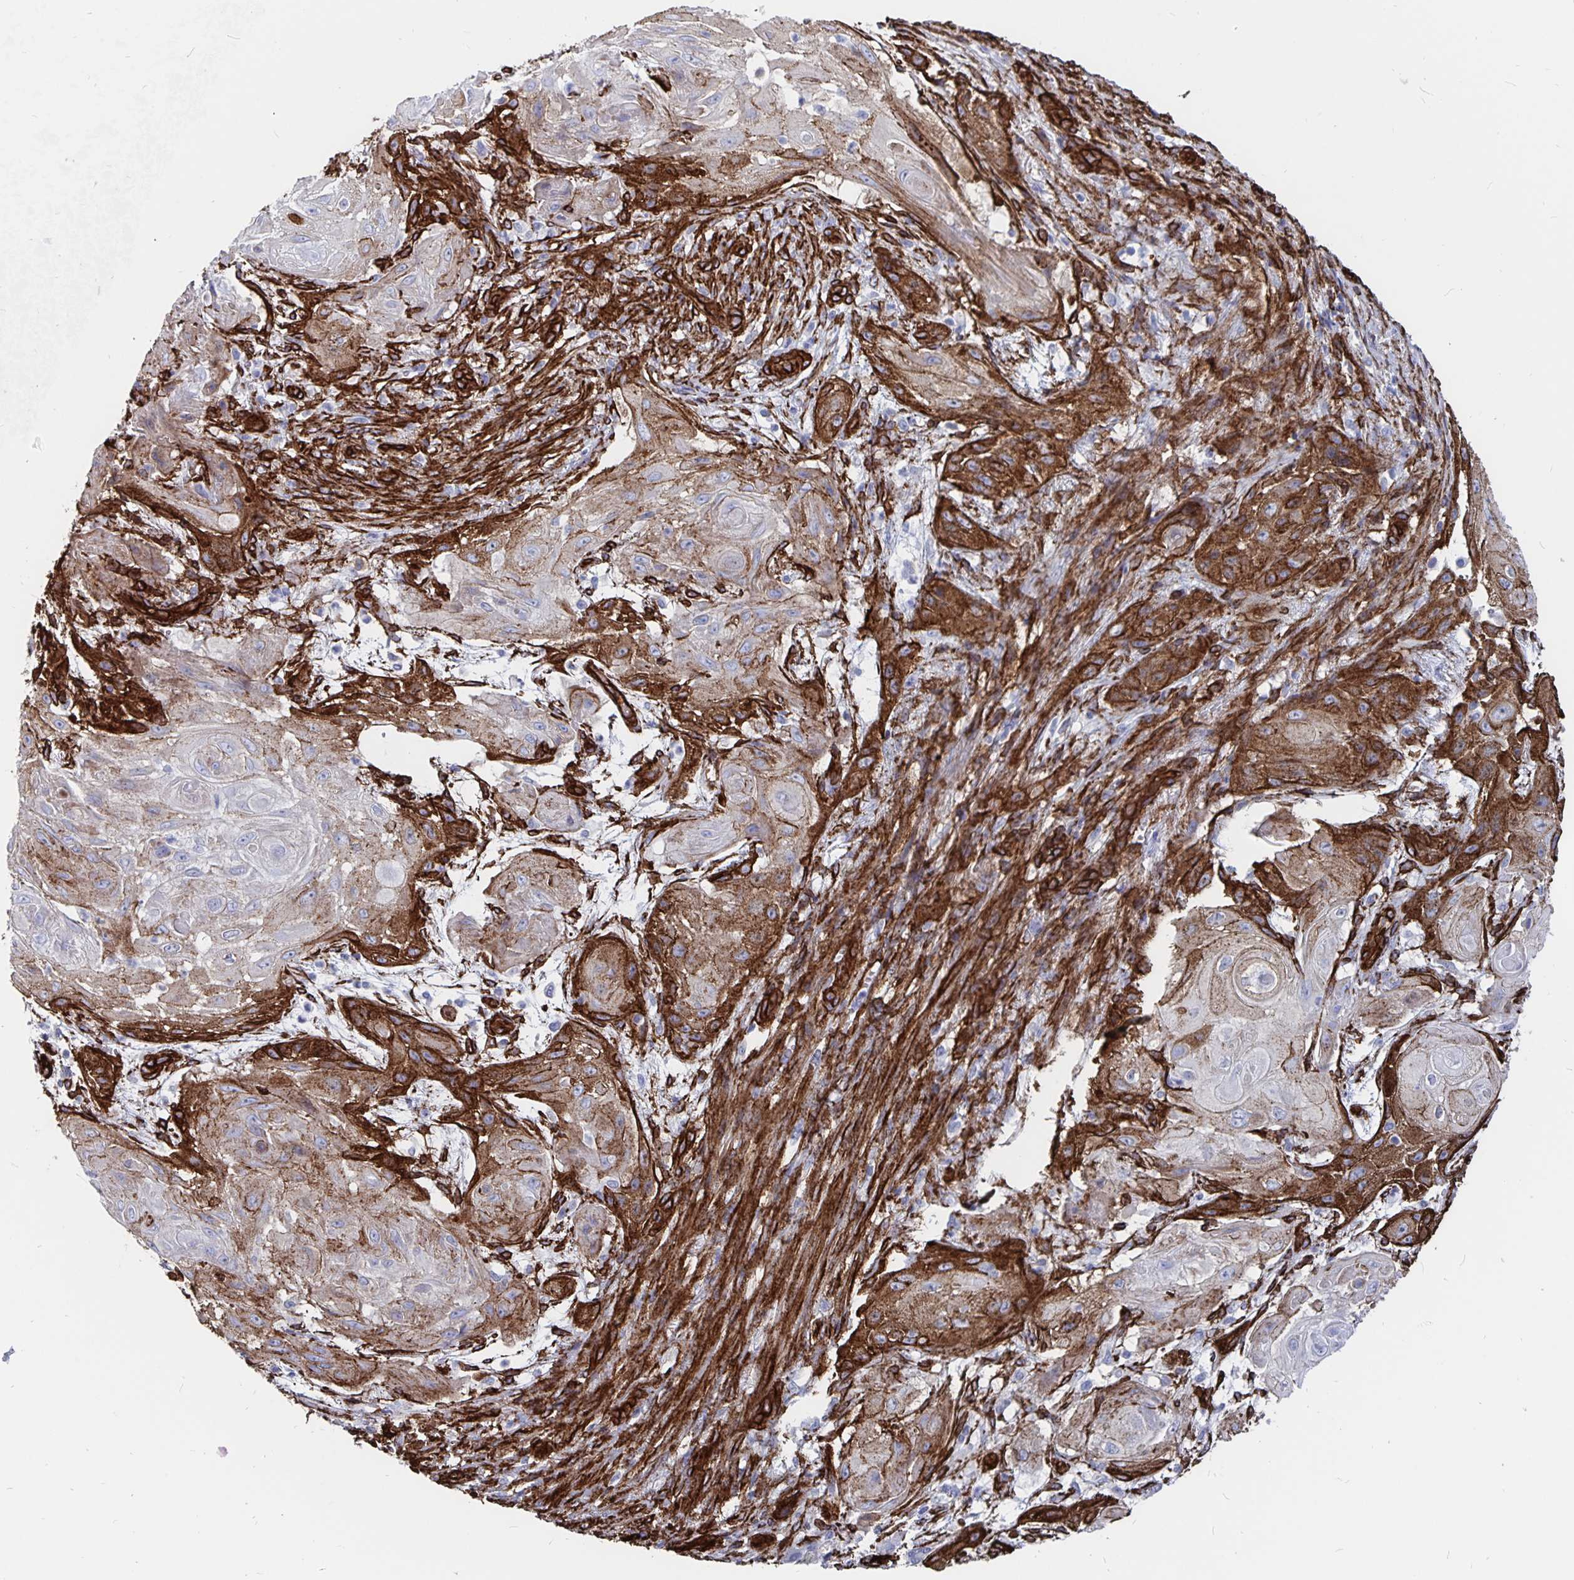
{"staining": {"intensity": "strong", "quantity": "25%-75%", "location": "cytoplasmic/membranous"}, "tissue": "skin cancer", "cell_type": "Tumor cells", "image_type": "cancer", "snomed": [{"axis": "morphology", "description": "Squamous cell carcinoma, NOS"}, {"axis": "topography", "description": "Skin"}], "caption": "IHC image of skin cancer (squamous cell carcinoma) stained for a protein (brown), which displays high levels of strong cytoplasmic/membranous positivity in approximately 25%-75% of tumor cells.", "gene": "DCHS2", "patient": {"sex": "male", "age": 62}}